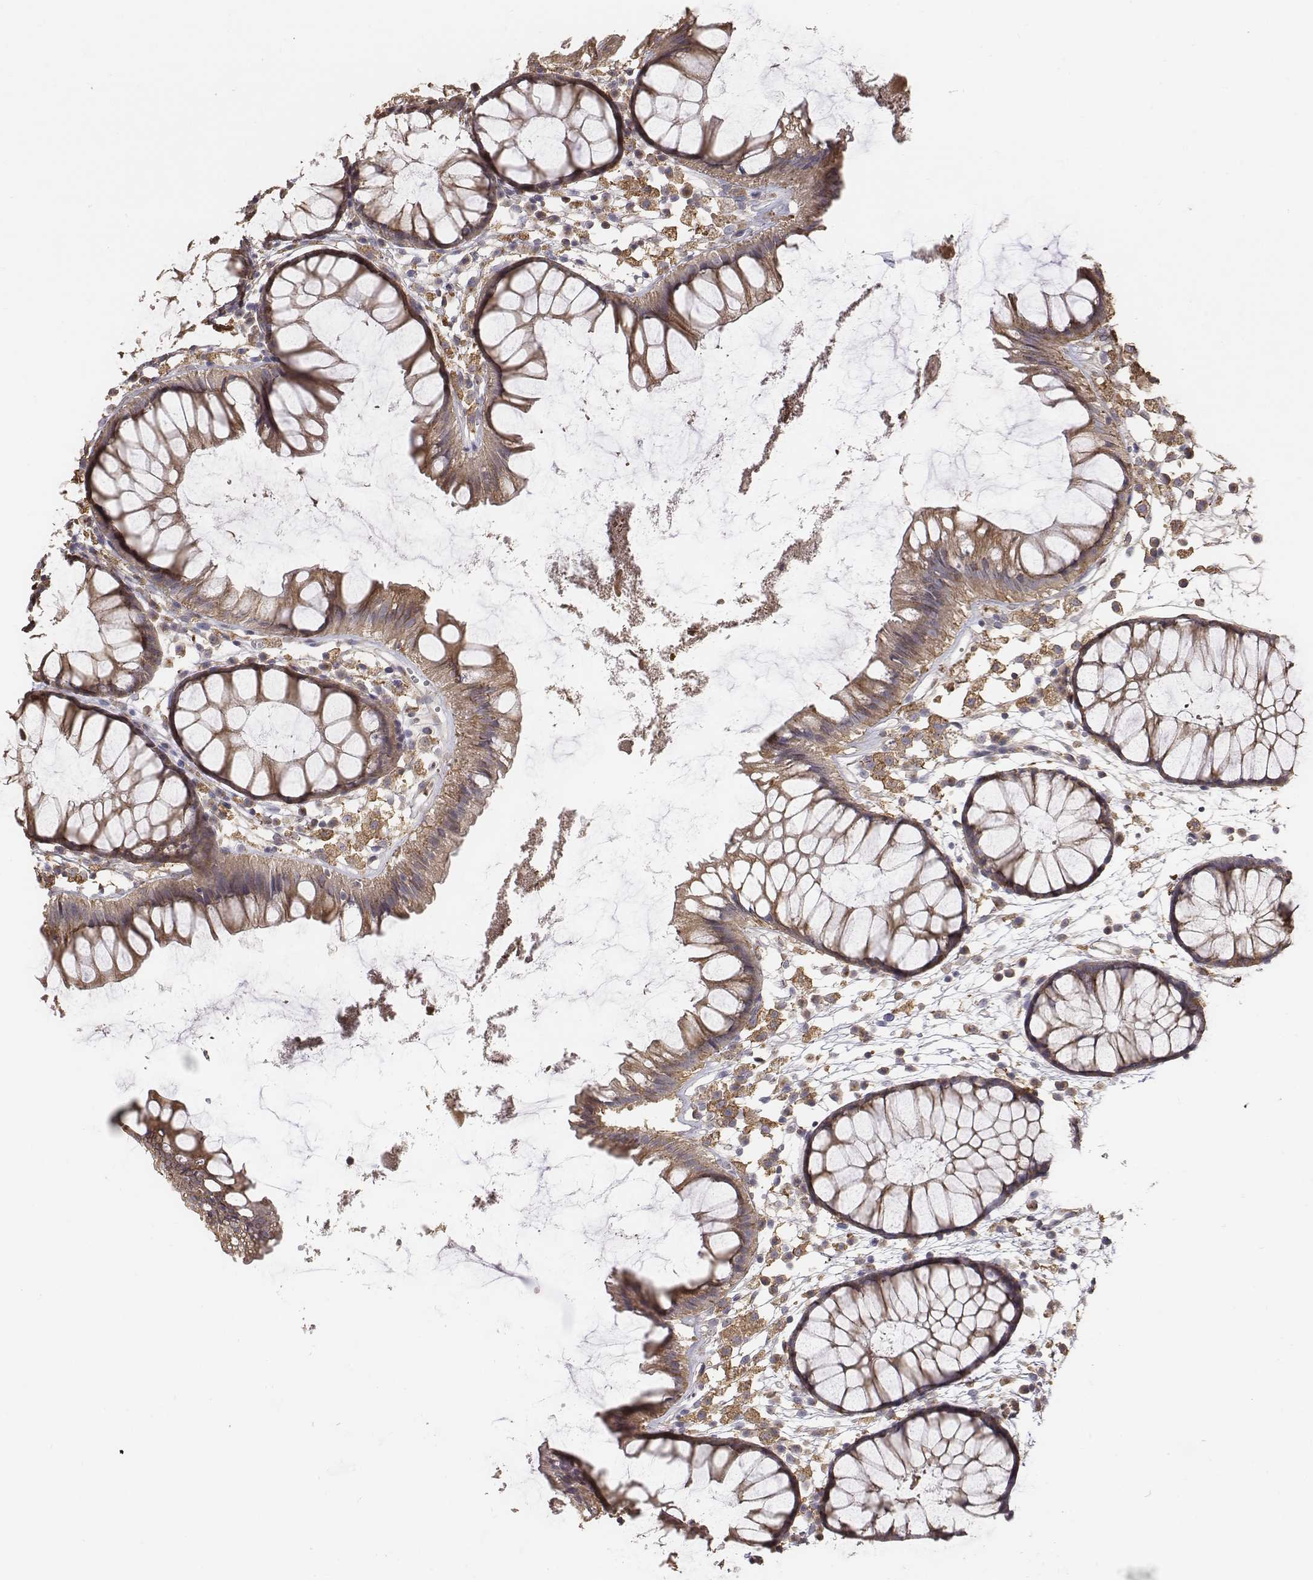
{"staining": {"intensity": "weak", "quantity": ">75%", "location": "cytoplasmic/membranous"}, "tissue": "colon", "cell_type": "Endothelial cells", "image_type": "normal", "snomed": [{"axis": "morphology", "description": "Normal tissue, NOS"}, {"axis": "morphology", "description": "Adenocarcinoma, NOS"}, {"axis": "topography", "description": "Colon"}], "caption": "Immunohistochemistry (IHC) of normal colon demonstrates low levels of weak cytoplasmic/membranous expression in about >75% of endothelial cells.", "gene": "AP1B1", "patient": {"sex": "male", "age": 65}}